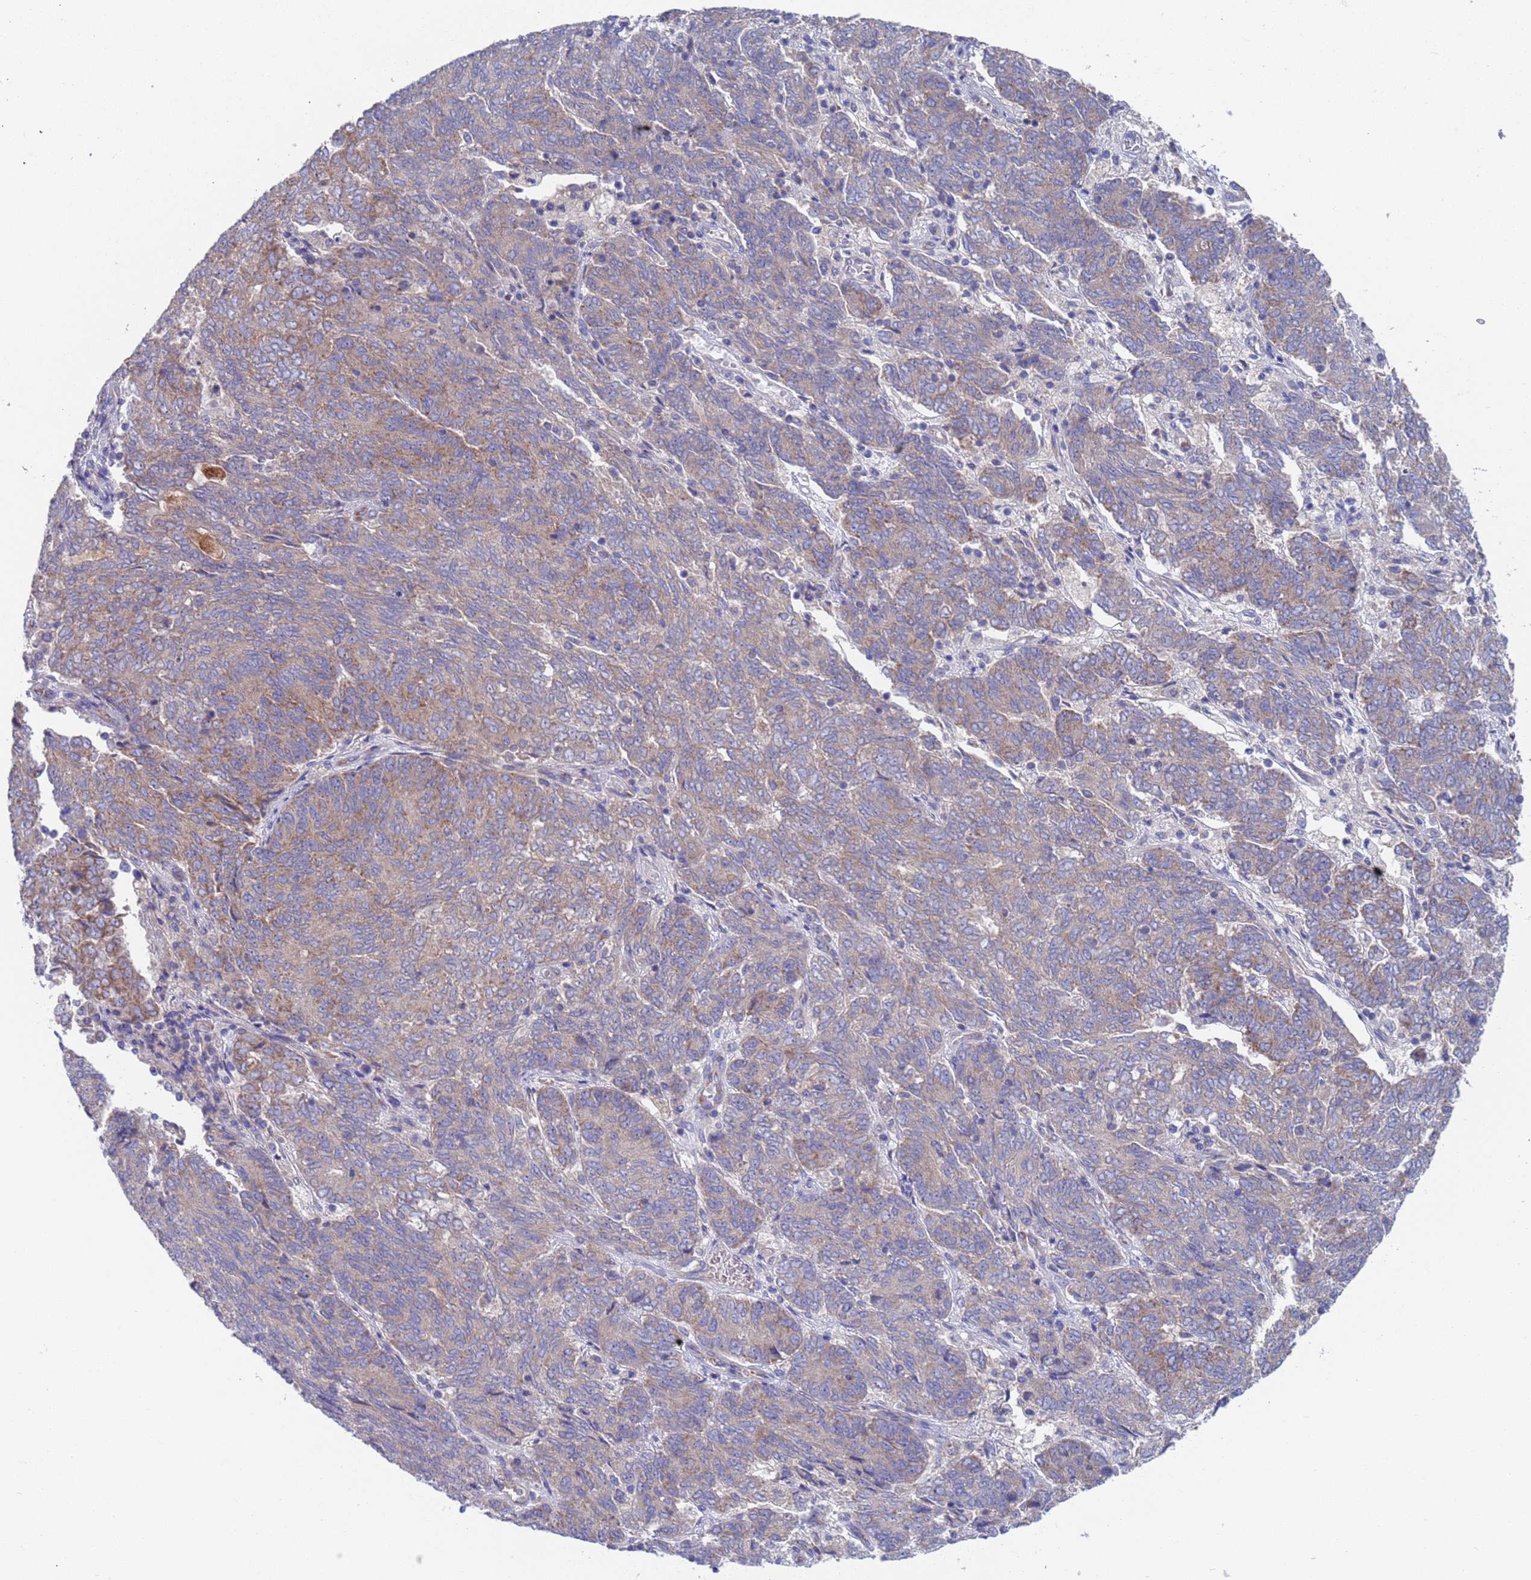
{"staining": {"intensity": "weak", "quantity": "25%-75%", "location": "cytoplasmic/membranous"}, "tissue": "endometrial cancer", "cell_type": "Tumor cells", "image_type": "cancer", "snomed": [{"axis": "morphology", "description": "Adenocarcinoma, NOS"}, {"axis": "topography", "description": "Endometrium"}], "caption": "Human endometrial adenocarcinoma stained with a brown dye shows weak cytoplasmic/membranous positive staining in about 25%-75% of tumor cells.", "gene": "PET117", "patient": {"sex": "female", "age": 80}}